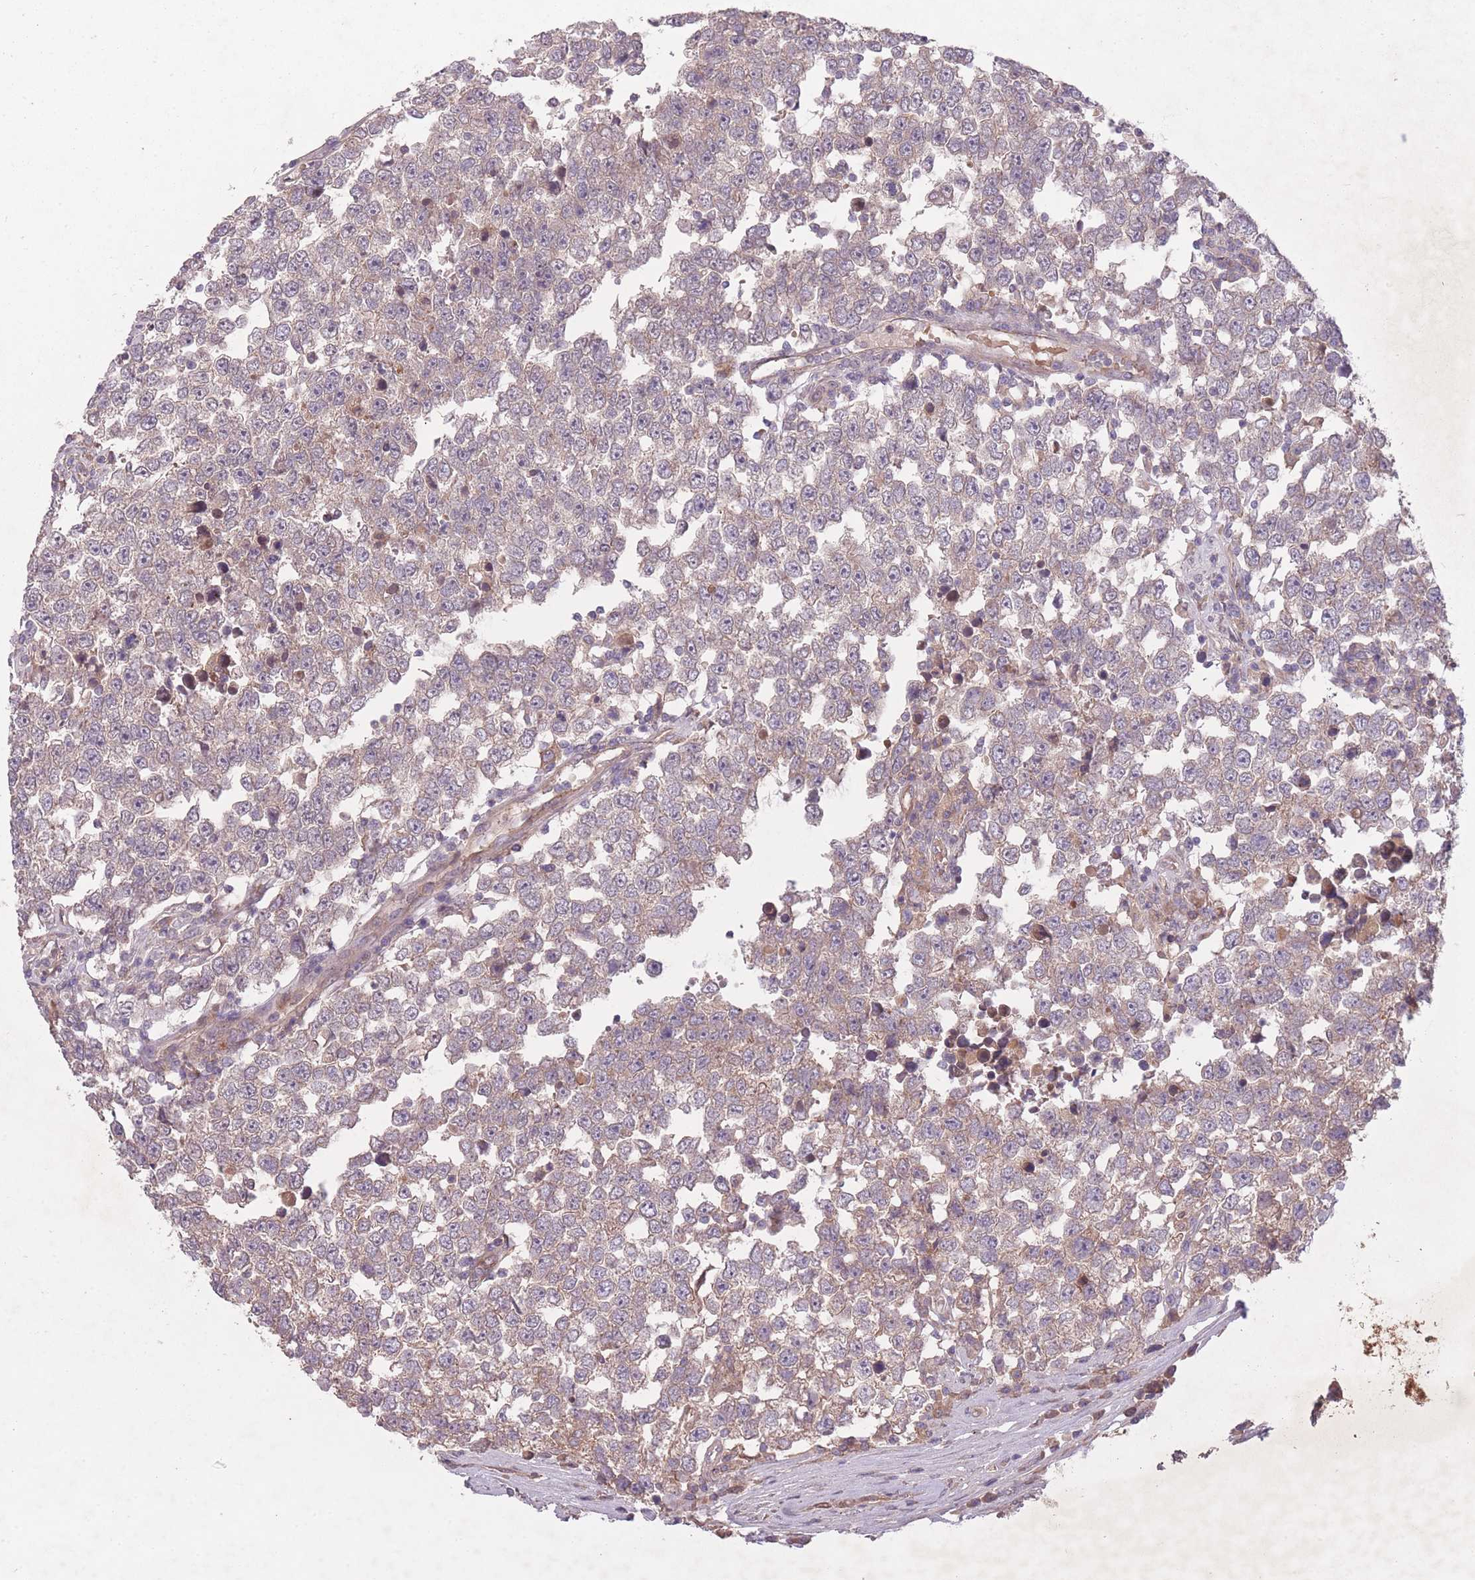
{"staining": {"intensity": "negative", "quantity": "none", "location": "none"}, "tissue": "testis cancer", "cell_type": "Tumor cells", "image_type": "cancer", "snomed": [{"axis": "morphology", "description": "Seminoma, NOS"}, {"axis": "morphology", "description": "Carcinoma, Embryonal, NOS"}, {"axis": "topography", "description": "Testis"}], "caption": "There is no significant staining in tumor cells of embryonal carcinoma (testis).", "gene": "OR2V2", "patient": {"sex": "male", "age": 28}}